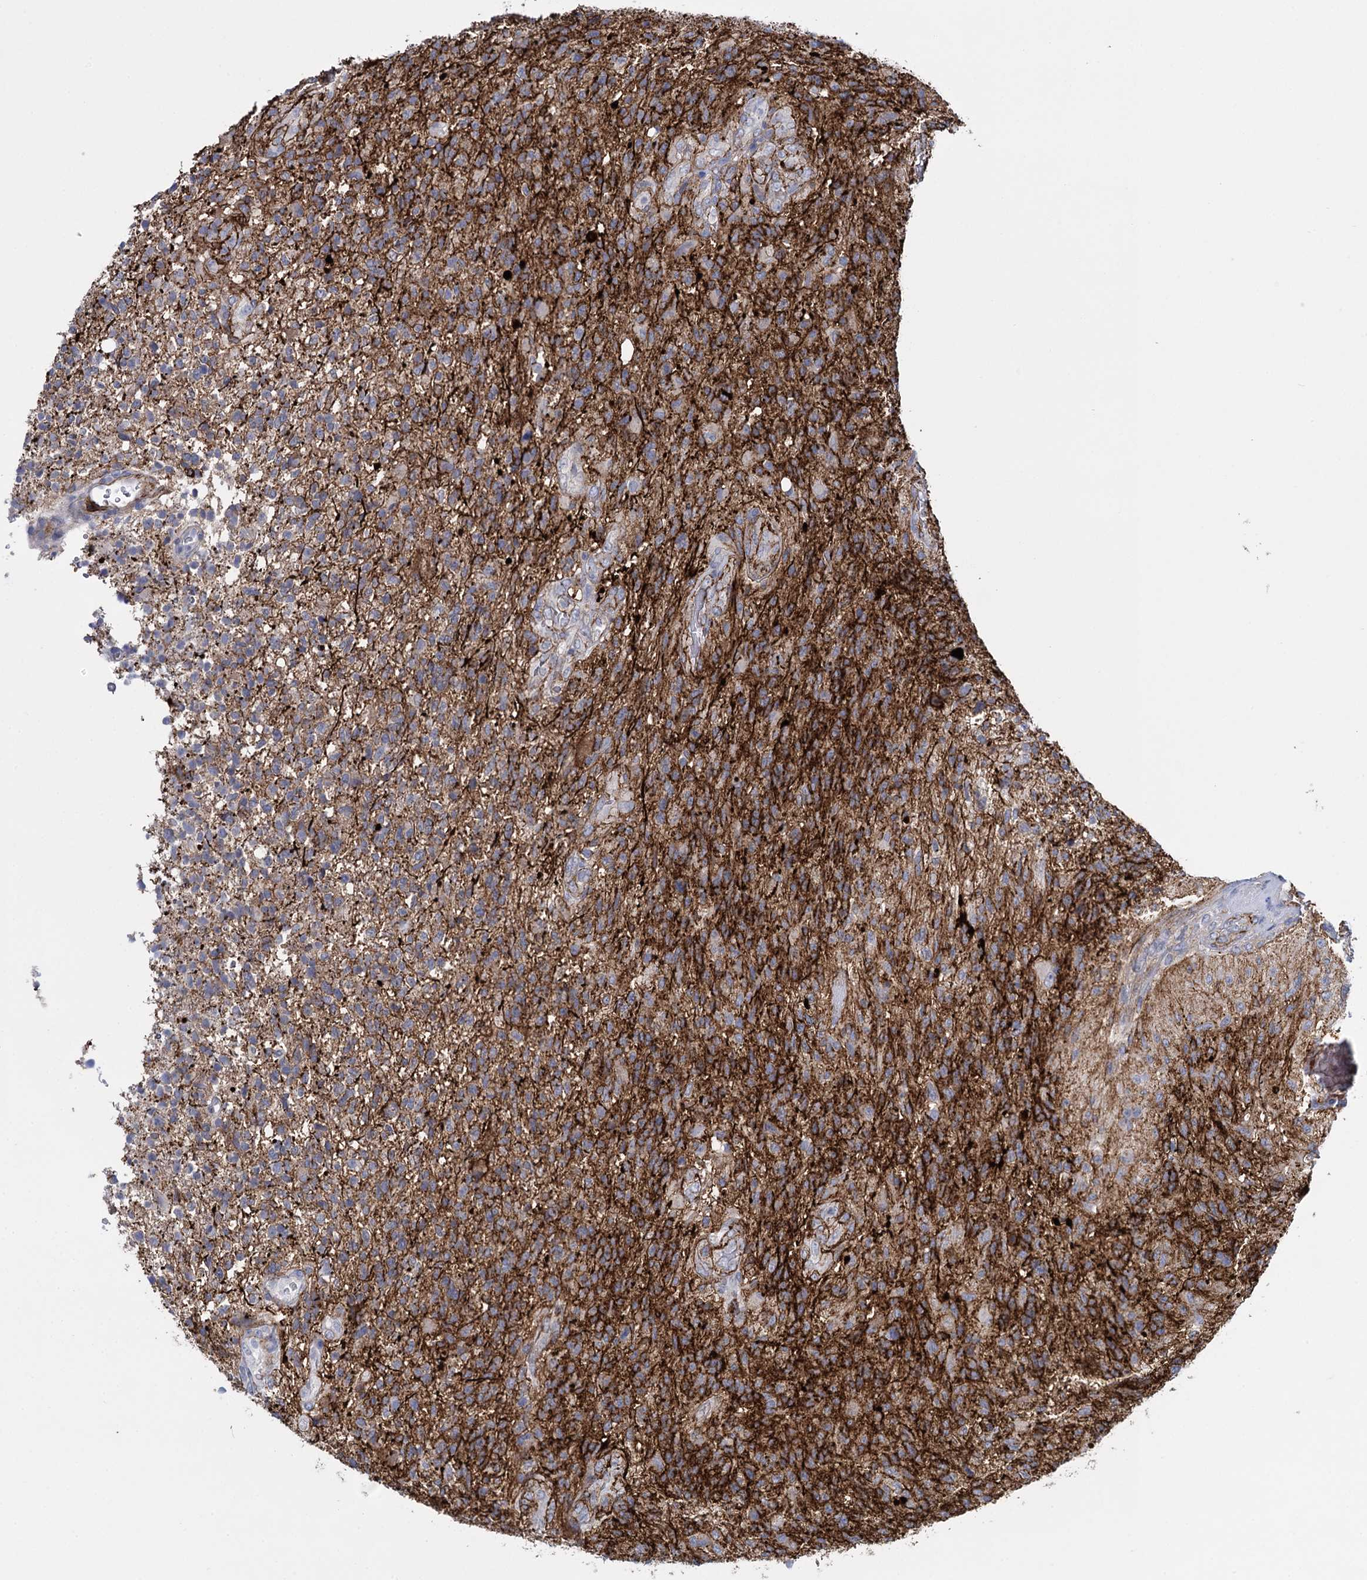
{"staining": {"intensity": "moderate", "quantity": ">75%", "location": "cytoplasmic/membranous"}, "tissue": "glioma", "cell_type": "Tumor cells", "image_type": "cancer", "snomed": [{"axis": "morphology", "description": "Glioma, malignant, High grade"}, {"axis": "topography", "description": "Brain"}], "caption": "Brown immunohistochemical staining in human glioma demonstrates moderate cytoplasmic/membranous expression in about >75% of tumor cells.", "gene": "SNCG", "patient": {"sex": "male", "age": 56}}